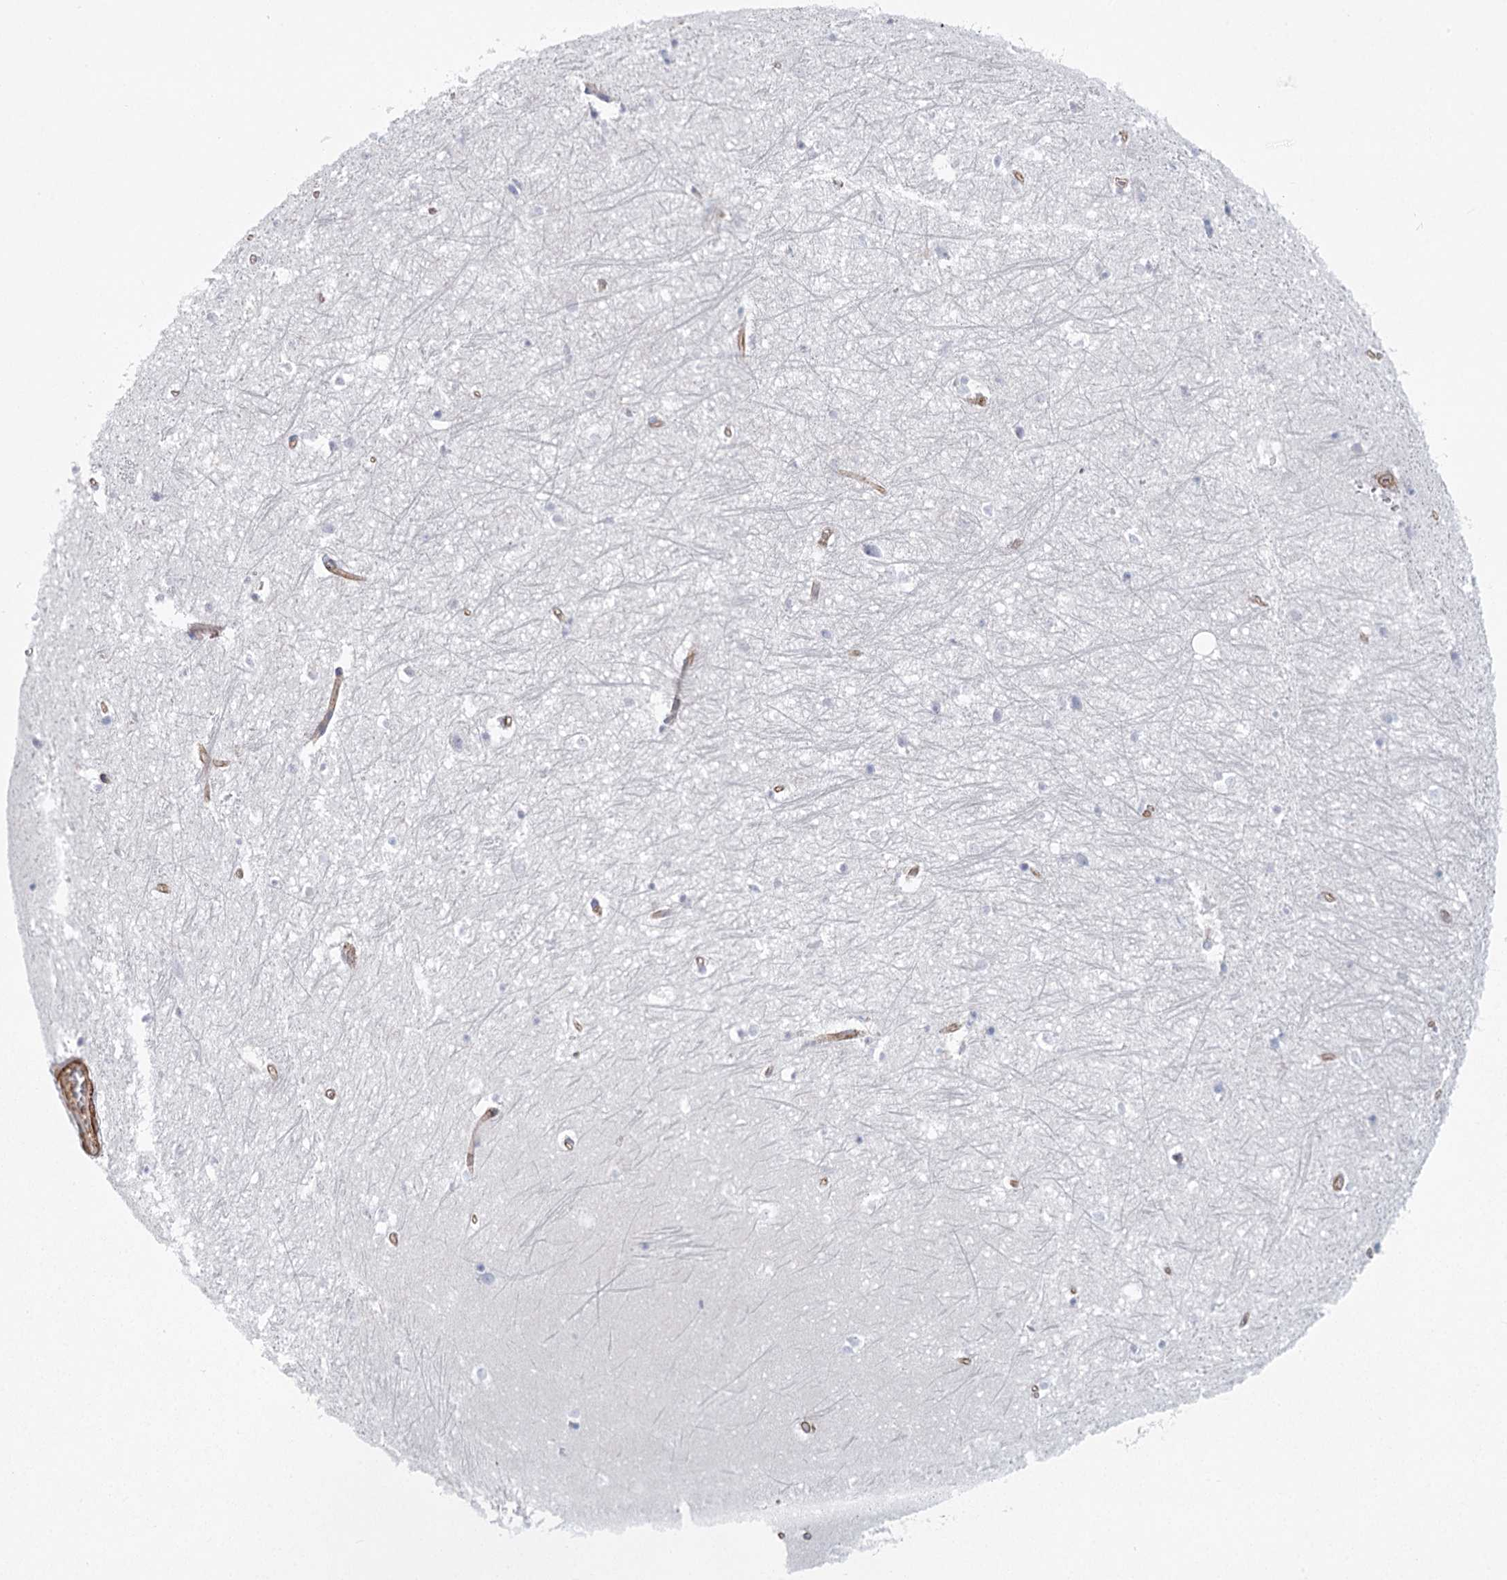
{"staining": {"intensity": "negative", "quantity": "none", "location": "none"}, "tissue": "hippocampus", "cell_type": "Glial cells", "image_type": "normal", "snomed": [{"axis": "morphology", "description": "Normal tissue, NOS"}, {"axis": "topography", "description": "Hippocampus"}], "caption": "High magnification brightfield microscopy of benign hippocampus stained with DAB (3,3'-diaminobenzidine) (brown) and counterstained with hematoxylin (blue): glial cells show no significant positivity.", "gene": "IFT46", "patient": {"sex": "female", "age": 64}}